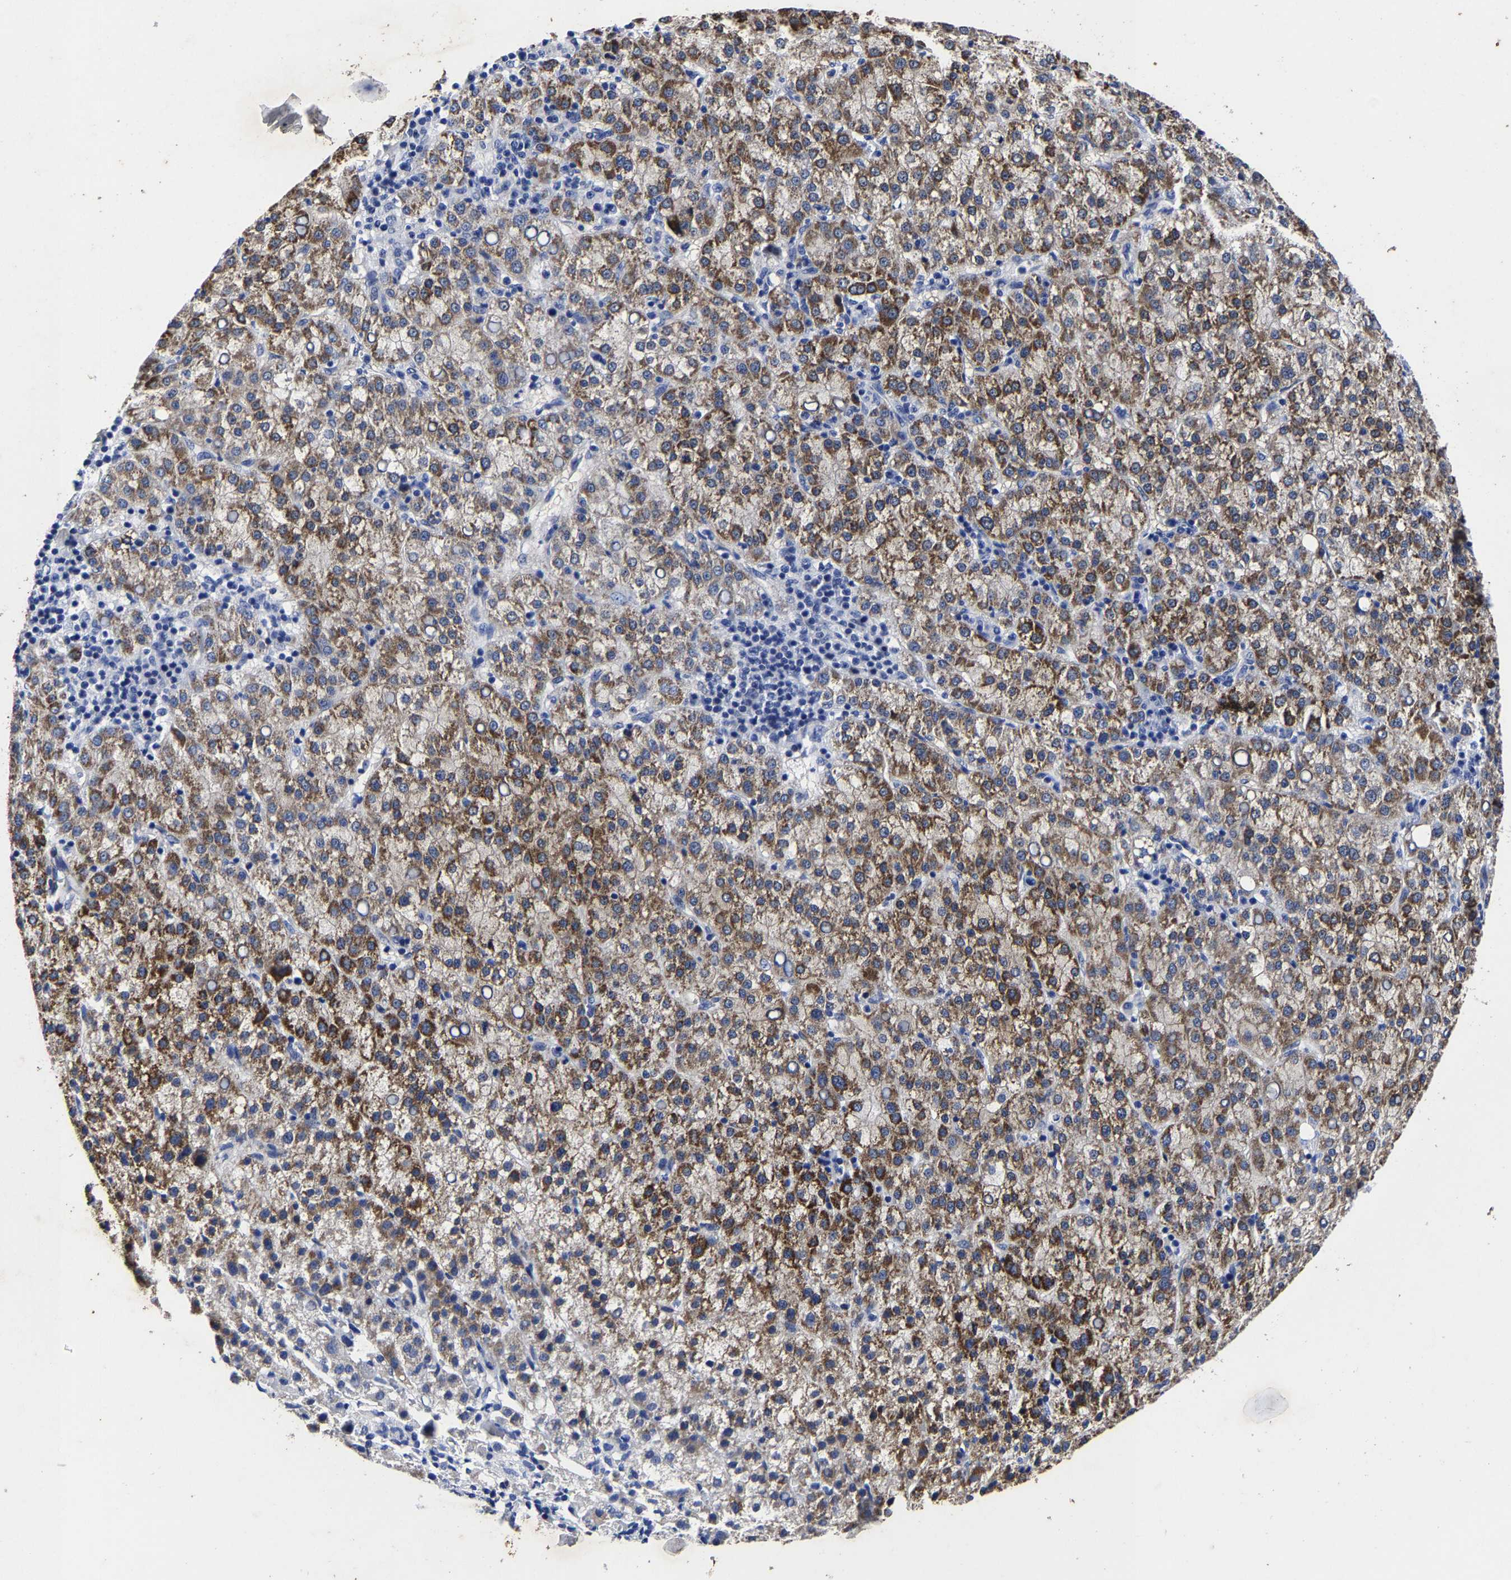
{"staining": {"intensity": "moderate", "quantity": ">75%", "location": "cytoplasmic/membranous"}, "tissue": "liver cancer", "cell_type": "Tumor cells", "image_type": "cancer", "snomed": [{"axis": "morphology", "description": "Carcinoma, Hepatocellular, NOS"}, {"axis": "topography", "description": "Liver"}], "caption": "A photomicrograph showing moderate cytoplasmic/membranous staining in about >75% of tumor cells in liver hepatocellular carcinoma, as visualized by brown immunohistochemical staining.", "gene": "AASS", "patient": {"sex": "female", "age": 58}}